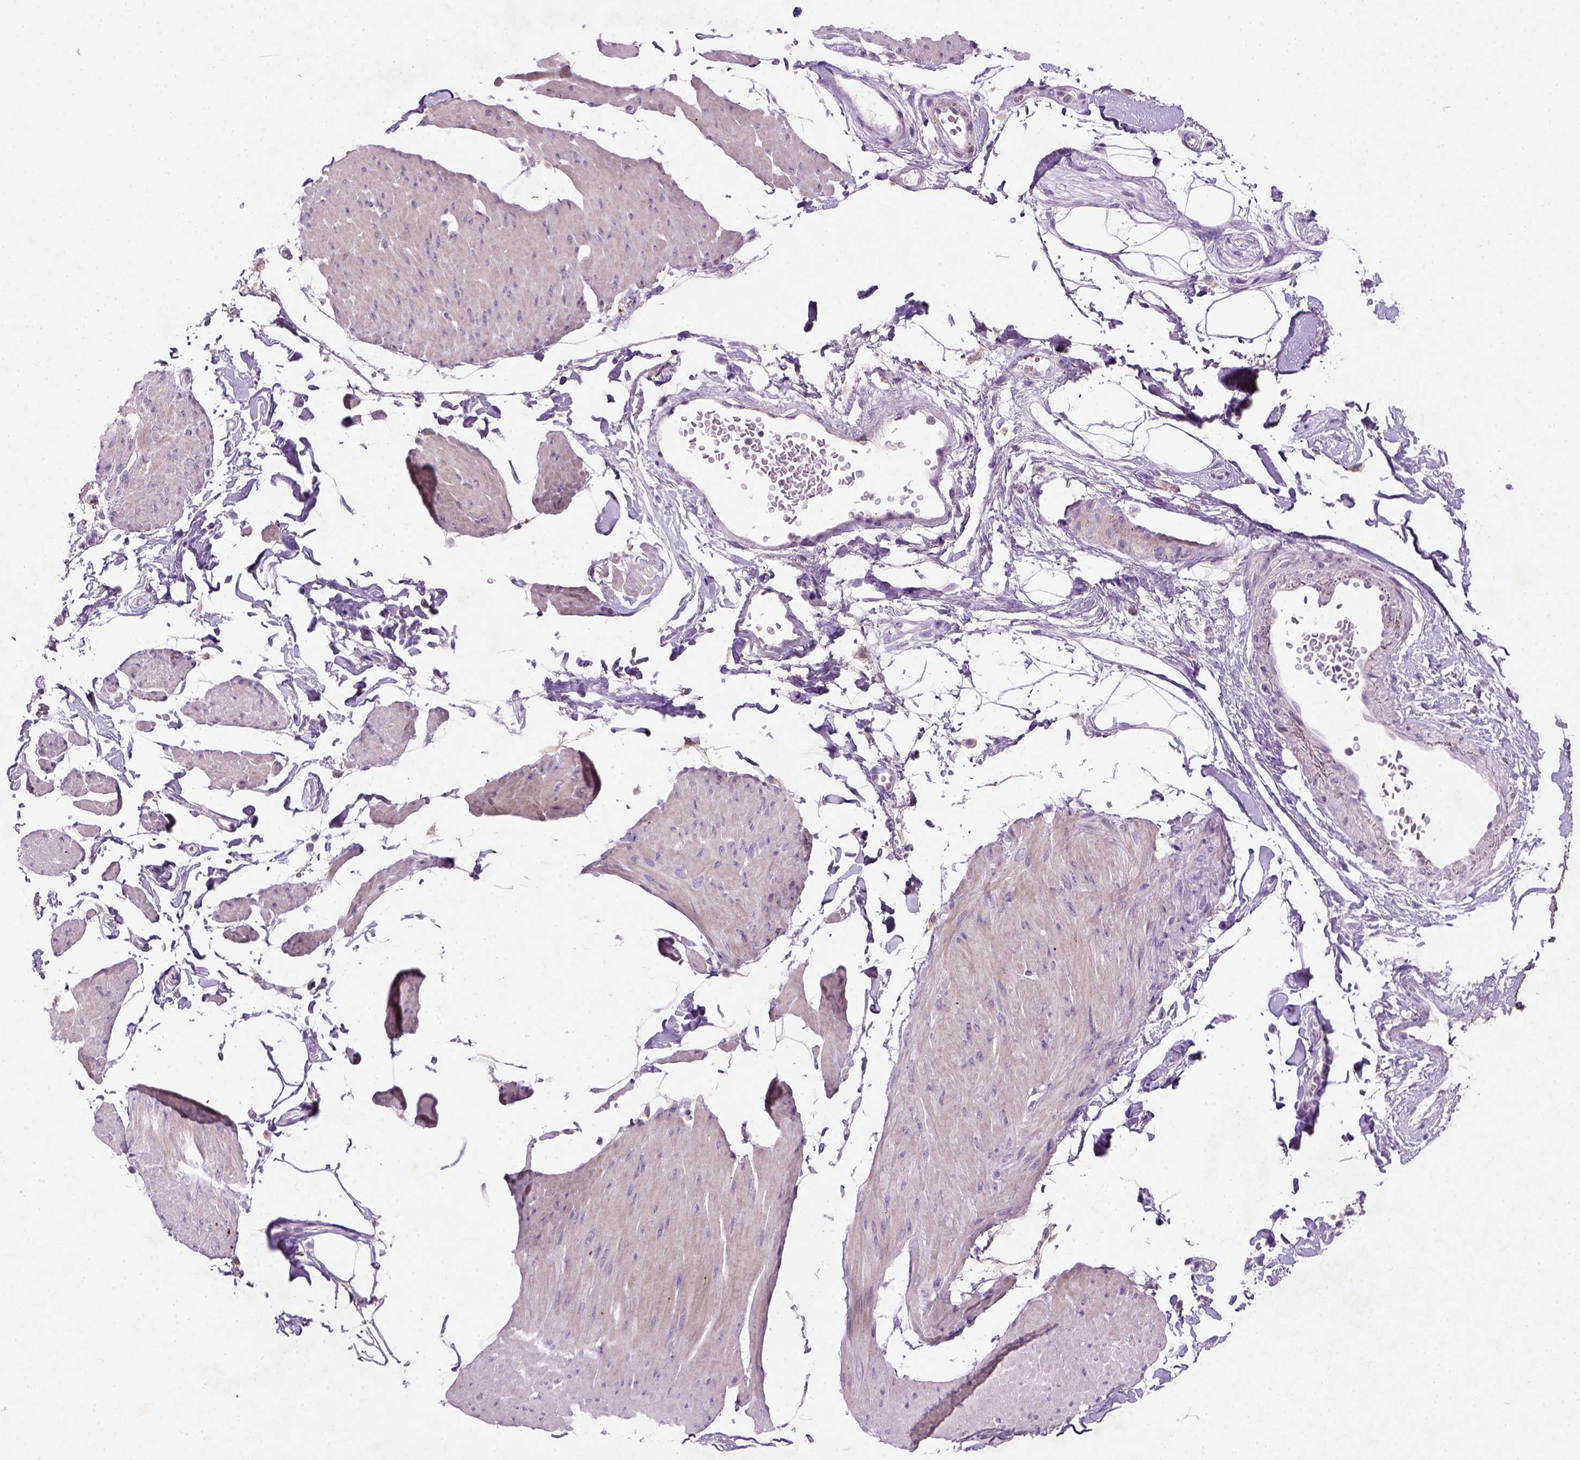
{"staining": {"intensity": "weak", "quantity": "<25%", "location": "cytoplasmic/membranous"}, "tissue": "smooth muscle", "cell_type": "Smooth muscle cells", "image_type": "normal", "snomed": [{"axis": "morphology", "description": "Normal tissue, NOS"}, {"axis": "topography", "description": "Adipose tissue"}, {"axis": "topography", "description": "Smooth muscle"}, {"axis": "topography", "description": "Peripheral nerve tissue"}], "caption": "Immunohistochemistry image of normal smooth muscle: smooth muscle stained with DAB demonstrates no significant protein positivity in smooth muscle cells.", "gene": "NUDT2", "patient": {"sex": "male", "age": 83}}